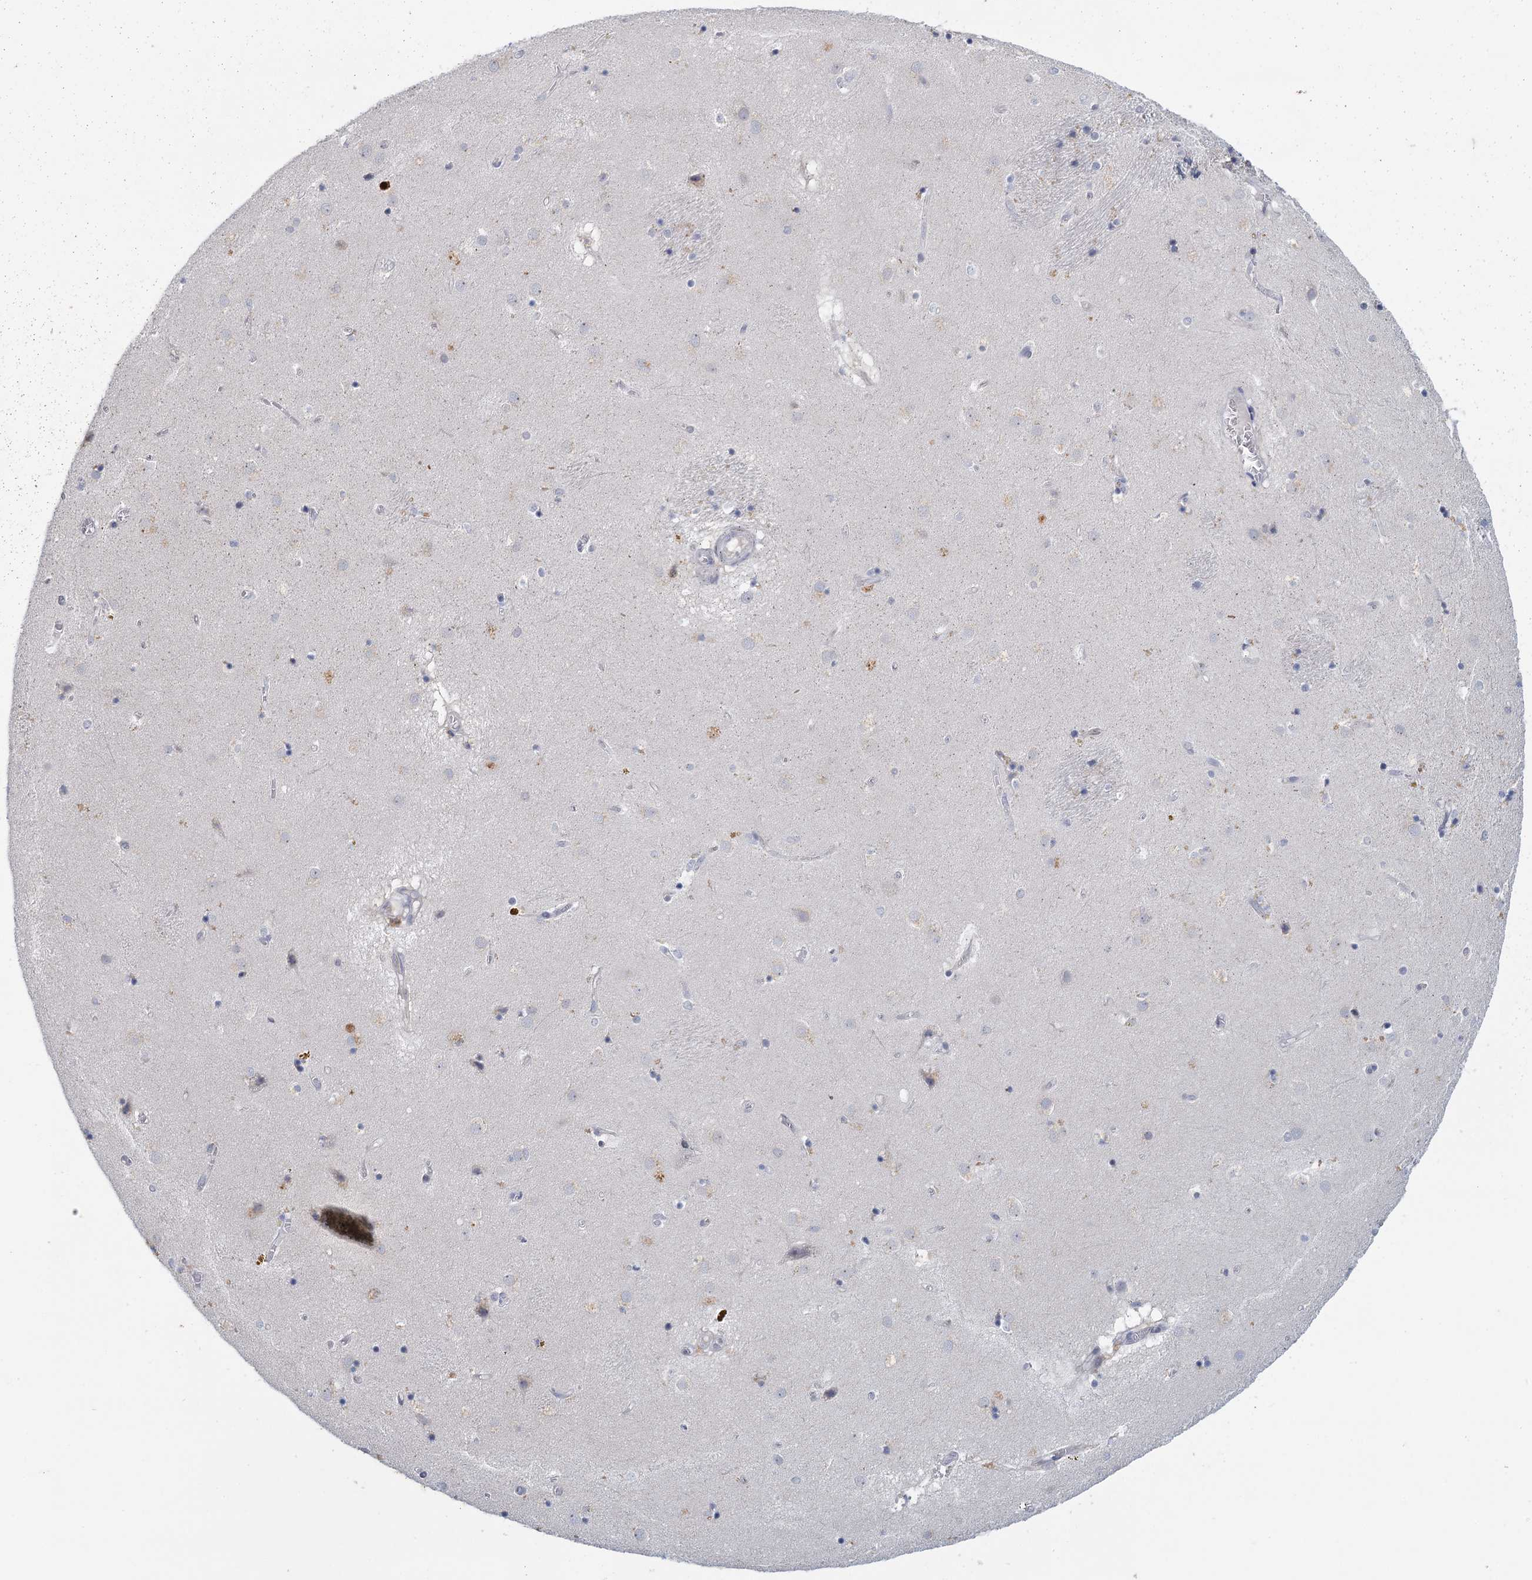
{"staining": {"intensity": "negative", "quantity": "none", "location": "none"}, "tissue": "caudate", "cell_type": "Glial cells", "image_type": "normal", "snomed": [{"axis": "morphology", "description": "Normal tissue, NOS"}, {"axis": "topography", "description": "Lateral ventricle wall"}], "caption": "Immunohistochemical staining of normal human caudate displays no significant positivity in glial cells.", "gene": "MYO7B", "patient": {"sex": "male", "age": 70}}